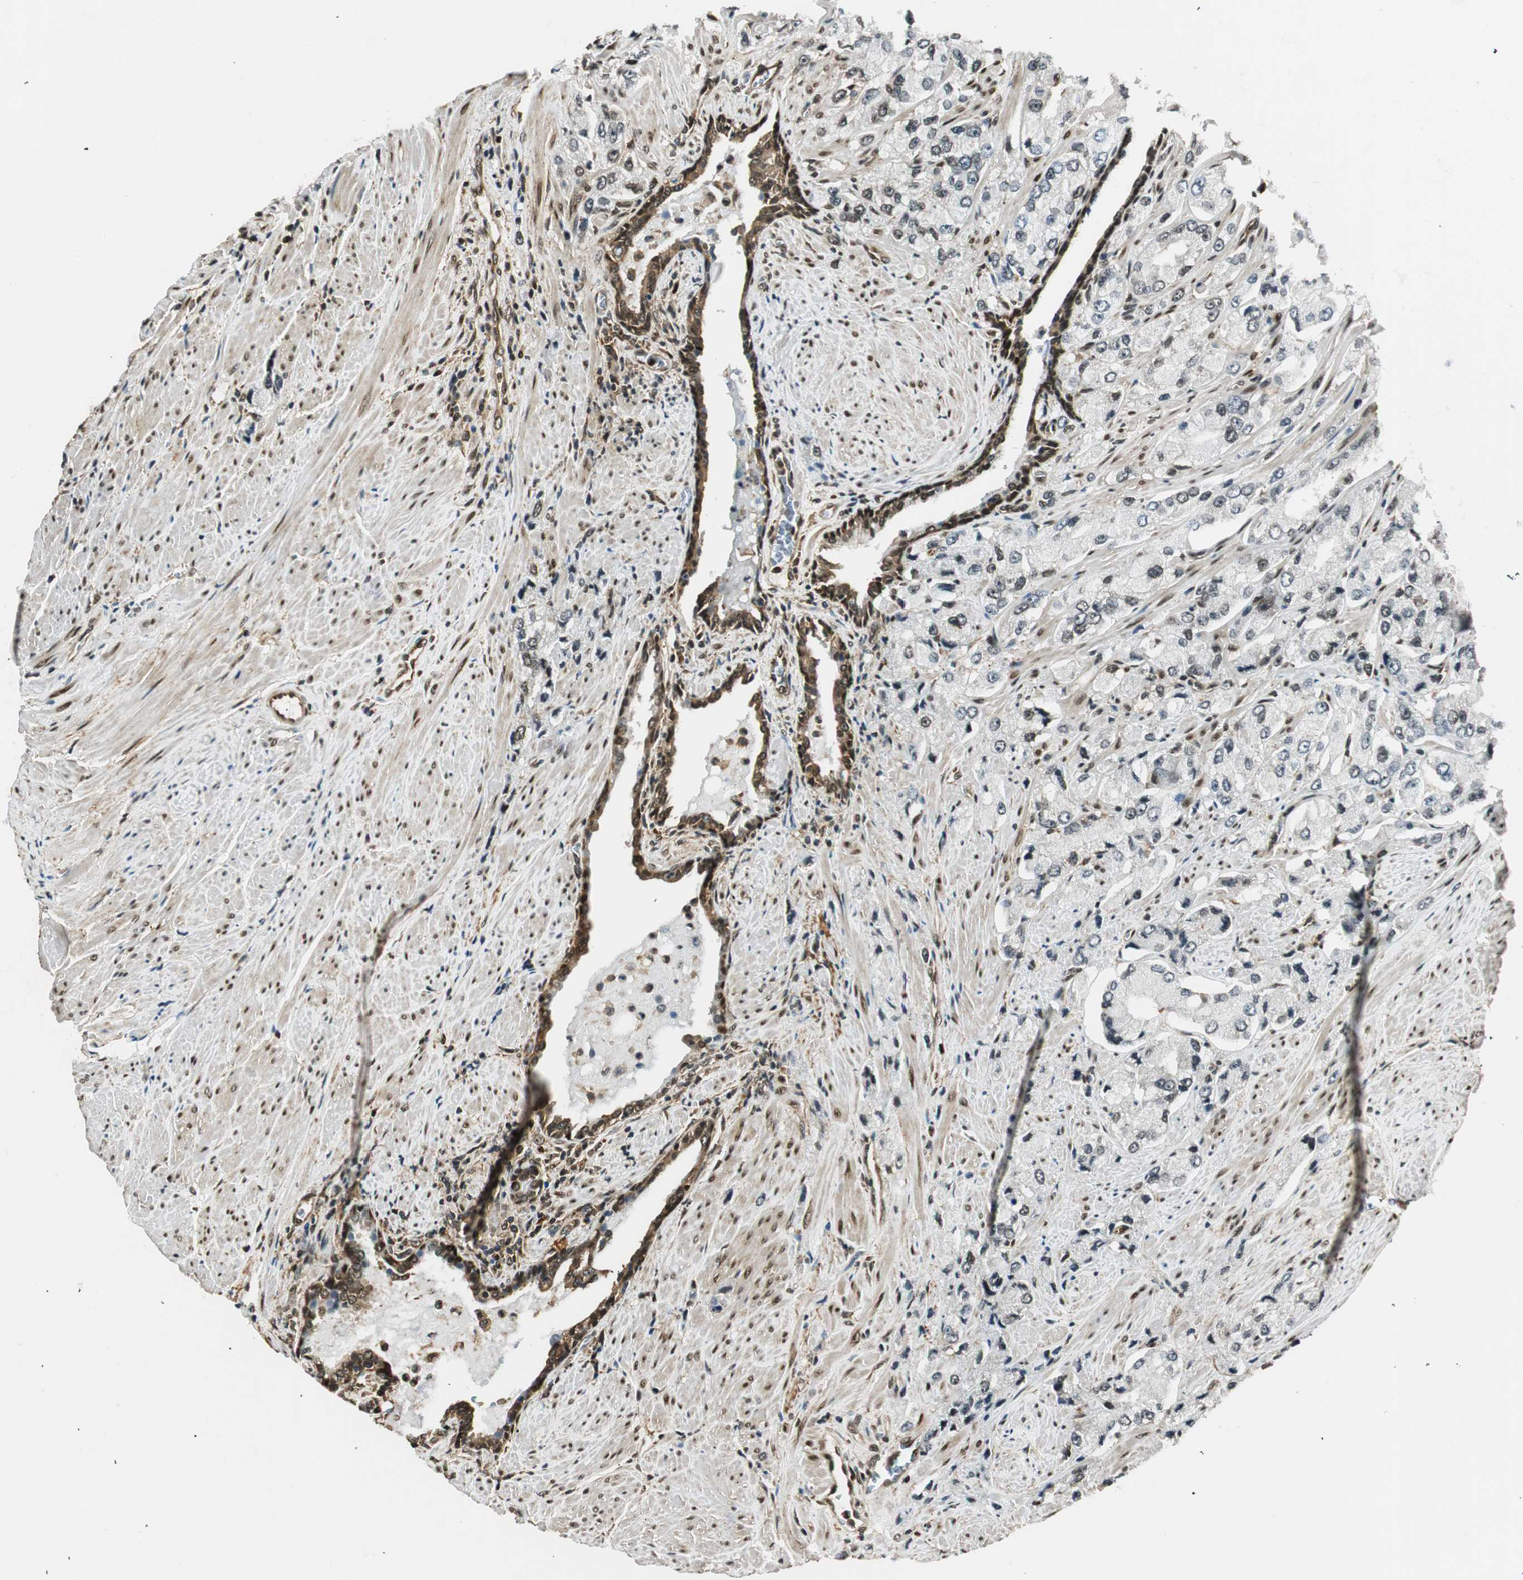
{"staining": {"intensity": "weak", "quantity": "<25%", "location": "nuclear"}, "tissue": "prostate cancer", "cell_type": "Tumor cells", "image_type": "cancer", "snomed": [{"axis": "morphology", "description": "Adenocarcinoma, High grade"}, {"axis": "topography", "description": "Prostate"}], "caption": "The histopathology image reveals no staining of tumor cells in prostate cancer (high-grade adenocarcinoma). (IHC, brightfield microscopy, high magnification).", "gene": "RING1", "patient": {"sex": "male", "age": 58}}